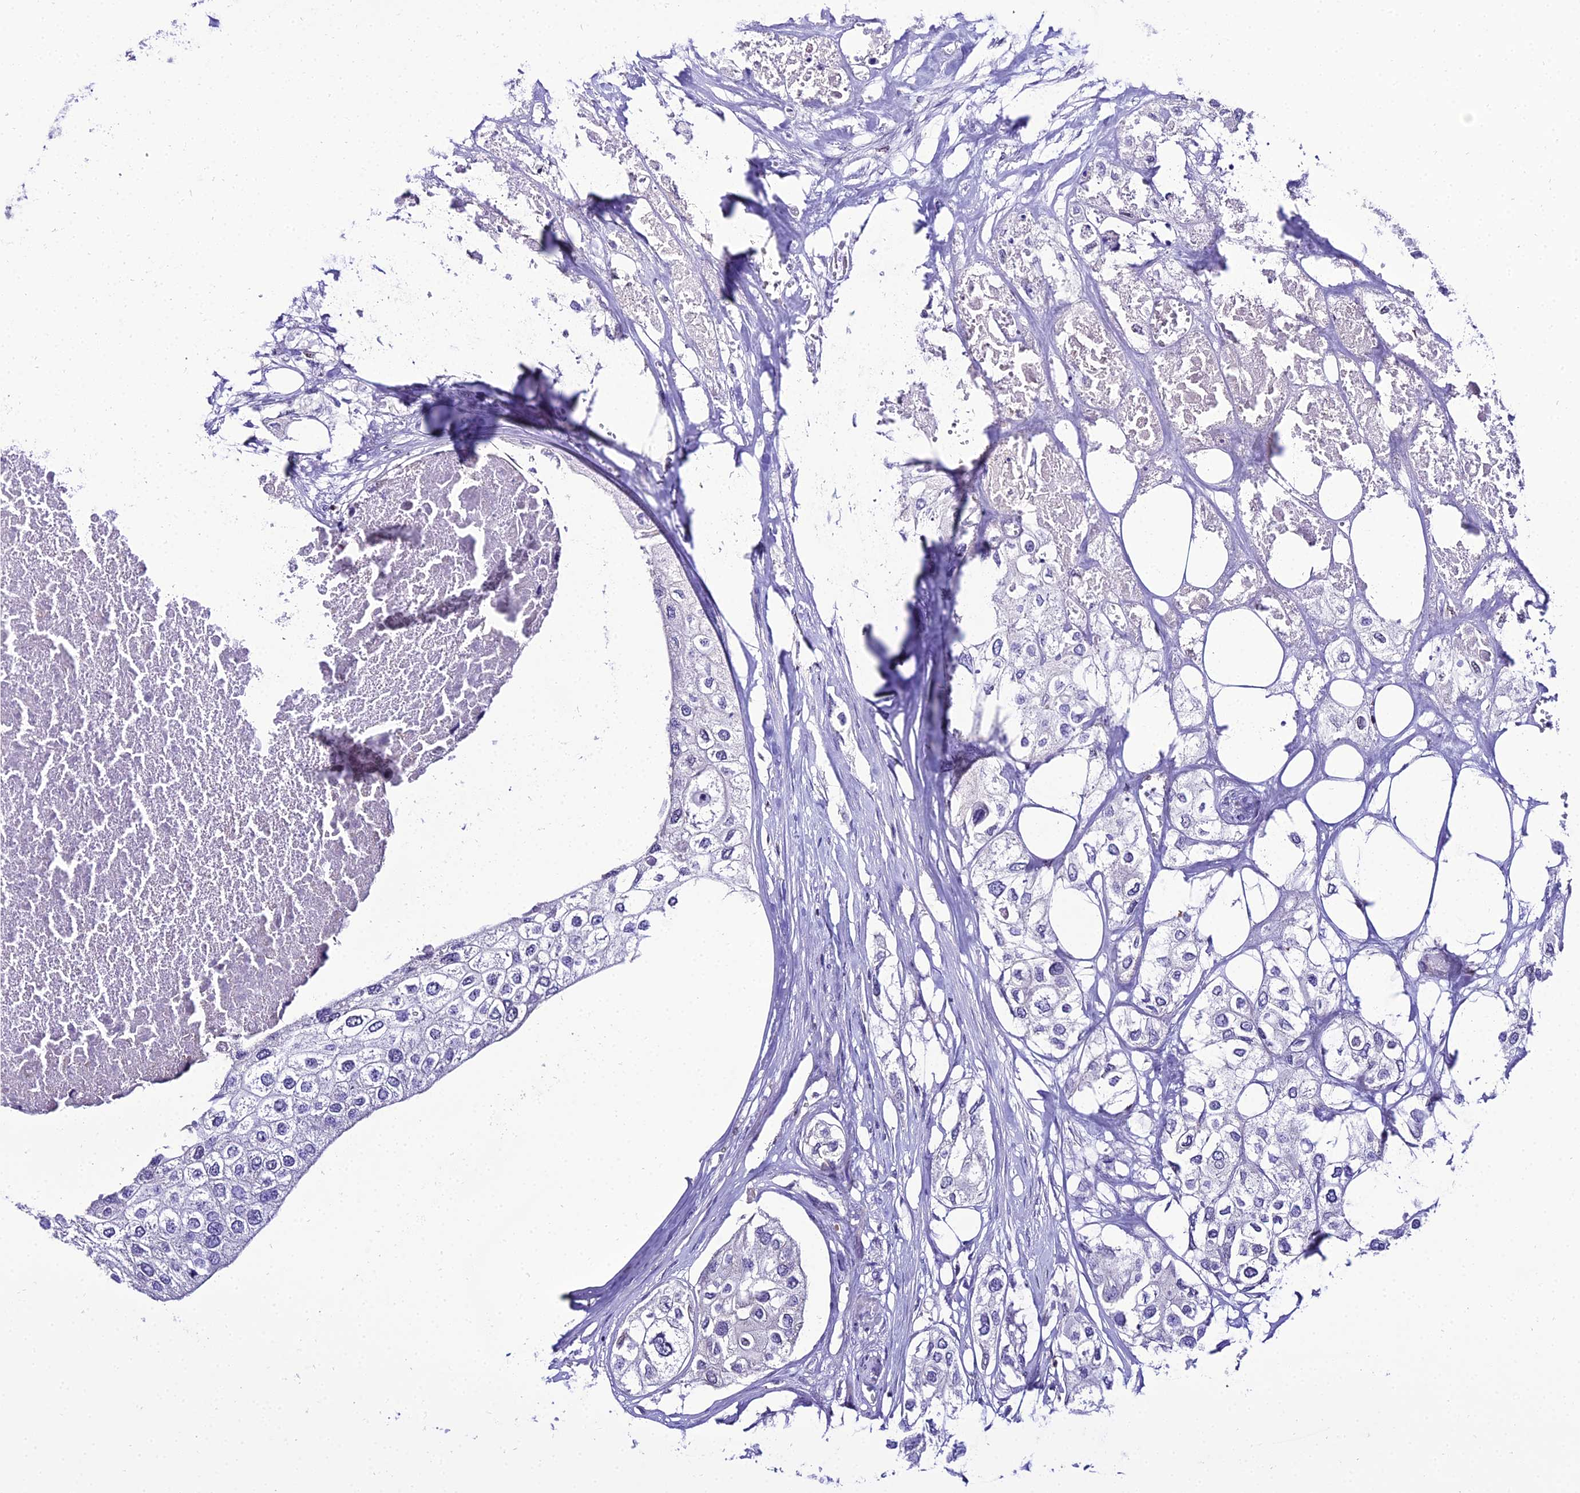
{"staining": {"intensity": "negative", "quantity": "none", "location": "none"}, "tissue": "urothelial cancer", "cell_type": "Tumor cells", "image_type": "cancer", "snomed": [{"axis": "morphology", "description": "Urothelial carcinoma, High grade"}, {"axis": "topography", "description": "Urinary bladder"}], "caption": "A high-resolution micrograph shows immunohistochemistry staining of urothelial cancer, which reveals no significant positivity in tumor cells.", "gene": "SHQ1", "patient": {"sex": "male", "age": 64}}